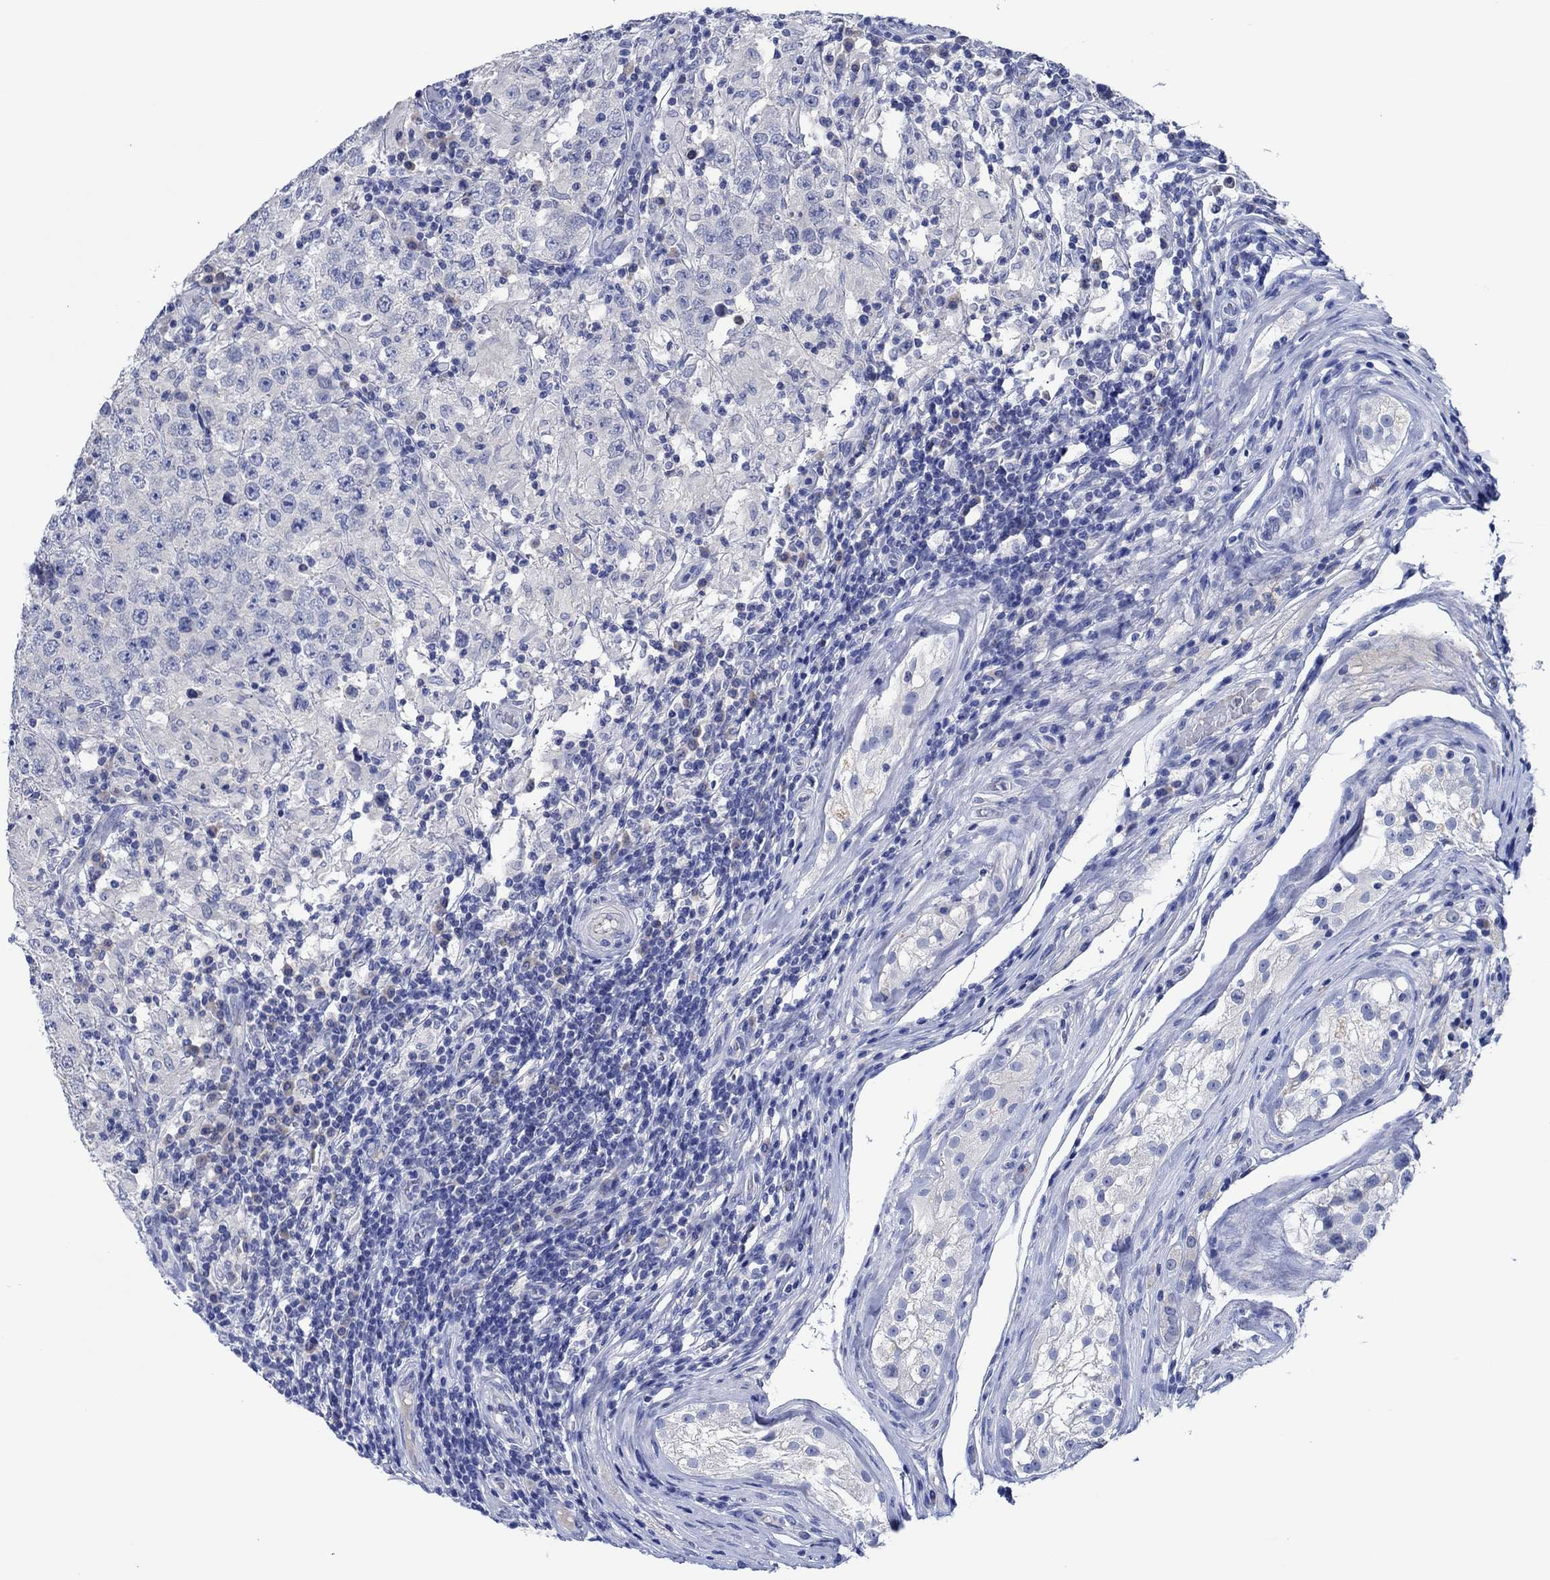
{"staining": {"intensity": "negative", "quantity": "none", "location": "none"}, "tissue": "testis cancer", "cell_type": "Tumor cells", "image_type": "cancer", "snomed": [{"axis": "morphology", "description": "Seminoma, NOS"}, {"axis": "morphology", "description": "Carcinoma, Embryonal, NOS"}, {"axis": "topography", "description": "Testis"}], "caption": "Testis cancer (embryonal carcinoma) stained for a protein using immunohistochemistry reveals no staining tumor cells.", "gene": "CPNE6", "patient": {"sex": "male", "age": 41}}